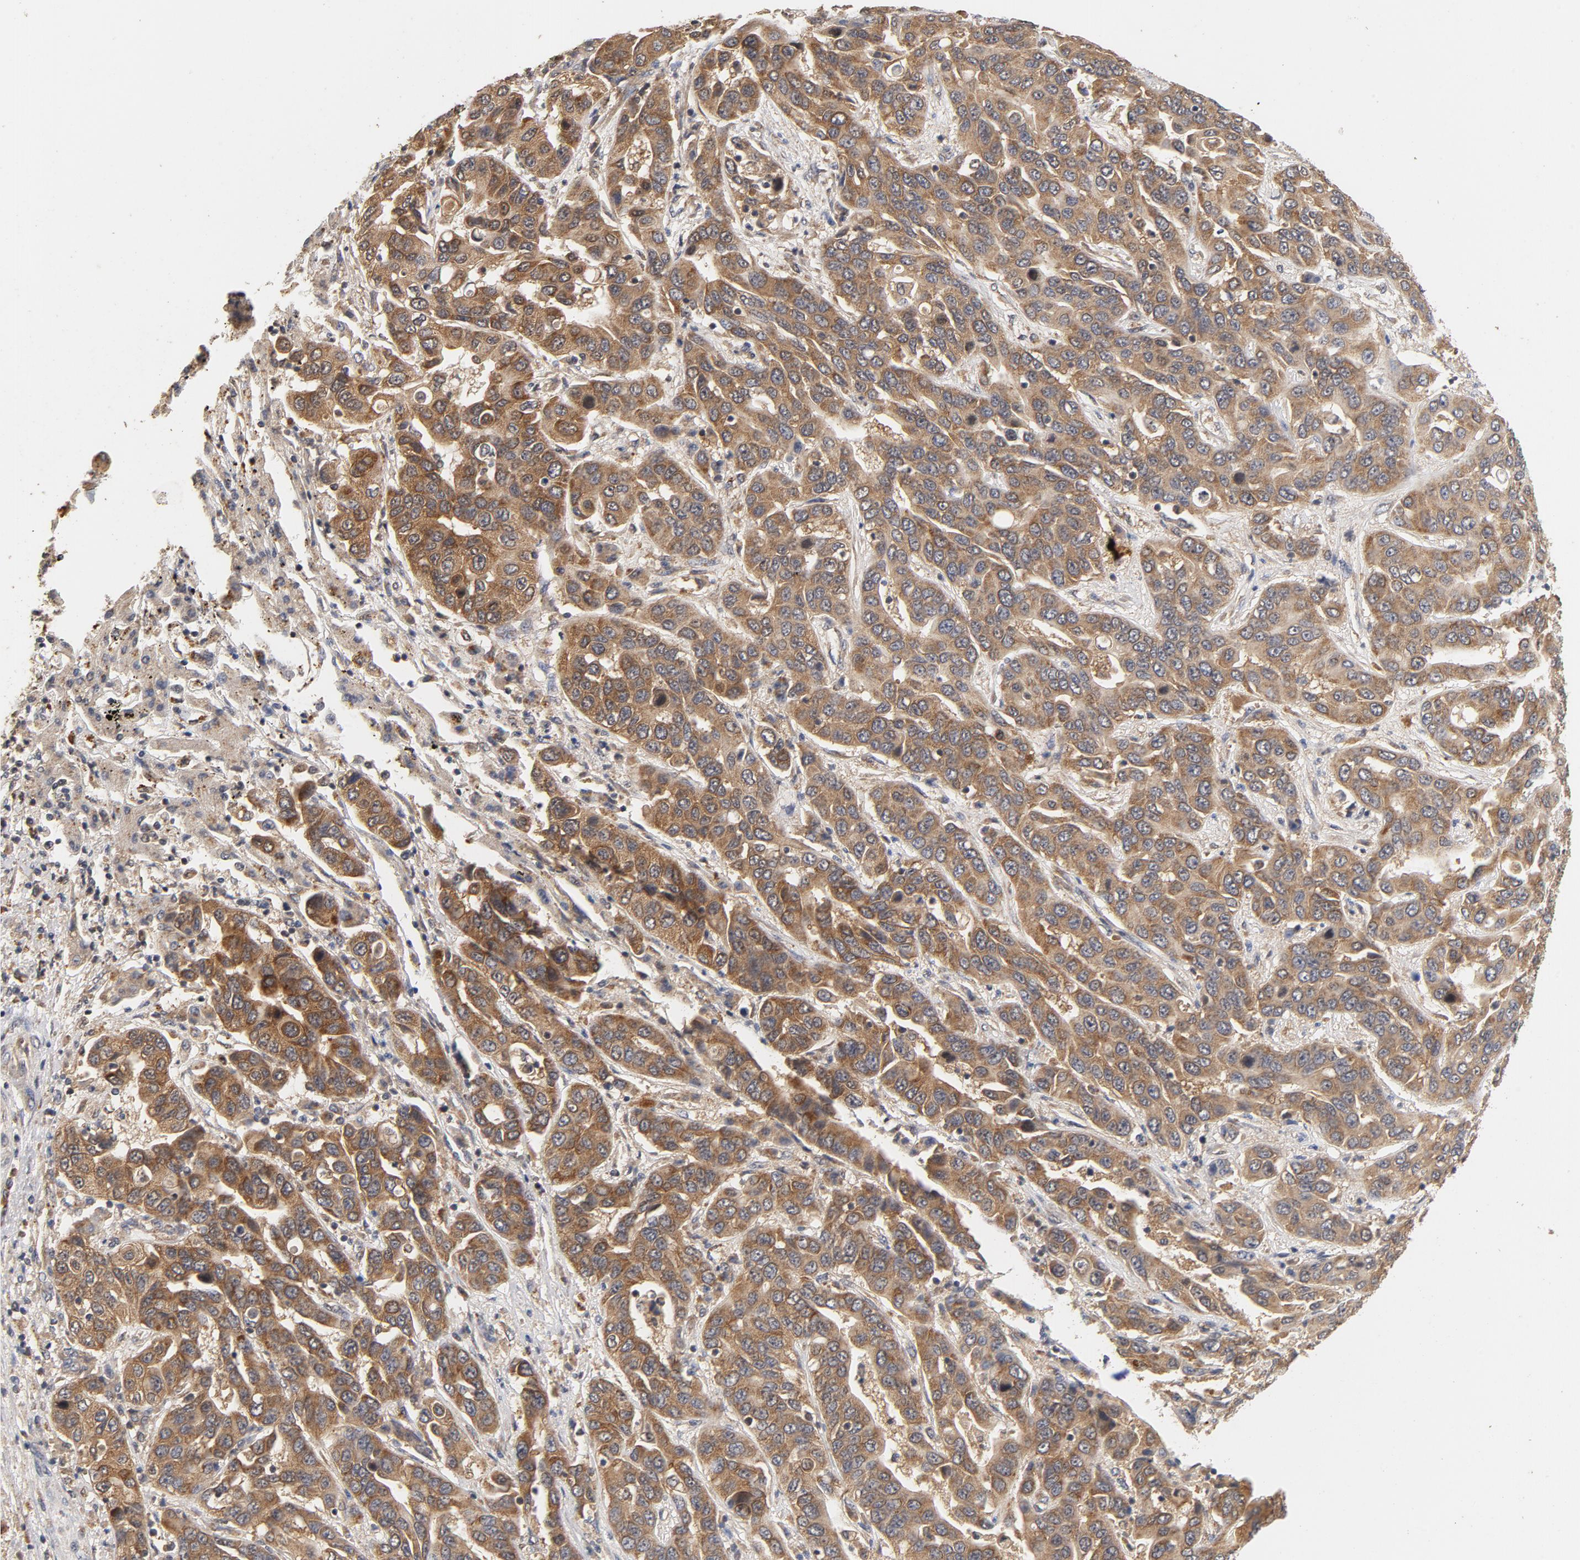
{"staining": {"intensity": "moderate", "quantity": ">75%", "location": "cytoplasmic/membranous"}, "tissue": "liver cancer", "cell_type": "Tumor cells", "image_type": "cancer", "snomed": [{"axis": "morphology", "description": "Cholangiocarcinoma"}, {"axis": "topography", "description": "Liver"}], "caption": "Immunohistochemistry (IHC) (DAB) staining of liver cholangiocarcinoma reveals moderate cytoplasmic/membranous protein staining in approximately >75% of tumor cells. (DAB = brown stain, brightfield microscopy at high magnification).", "gene": "DDX6", "patient": {"sex": "female", "age": 52}}